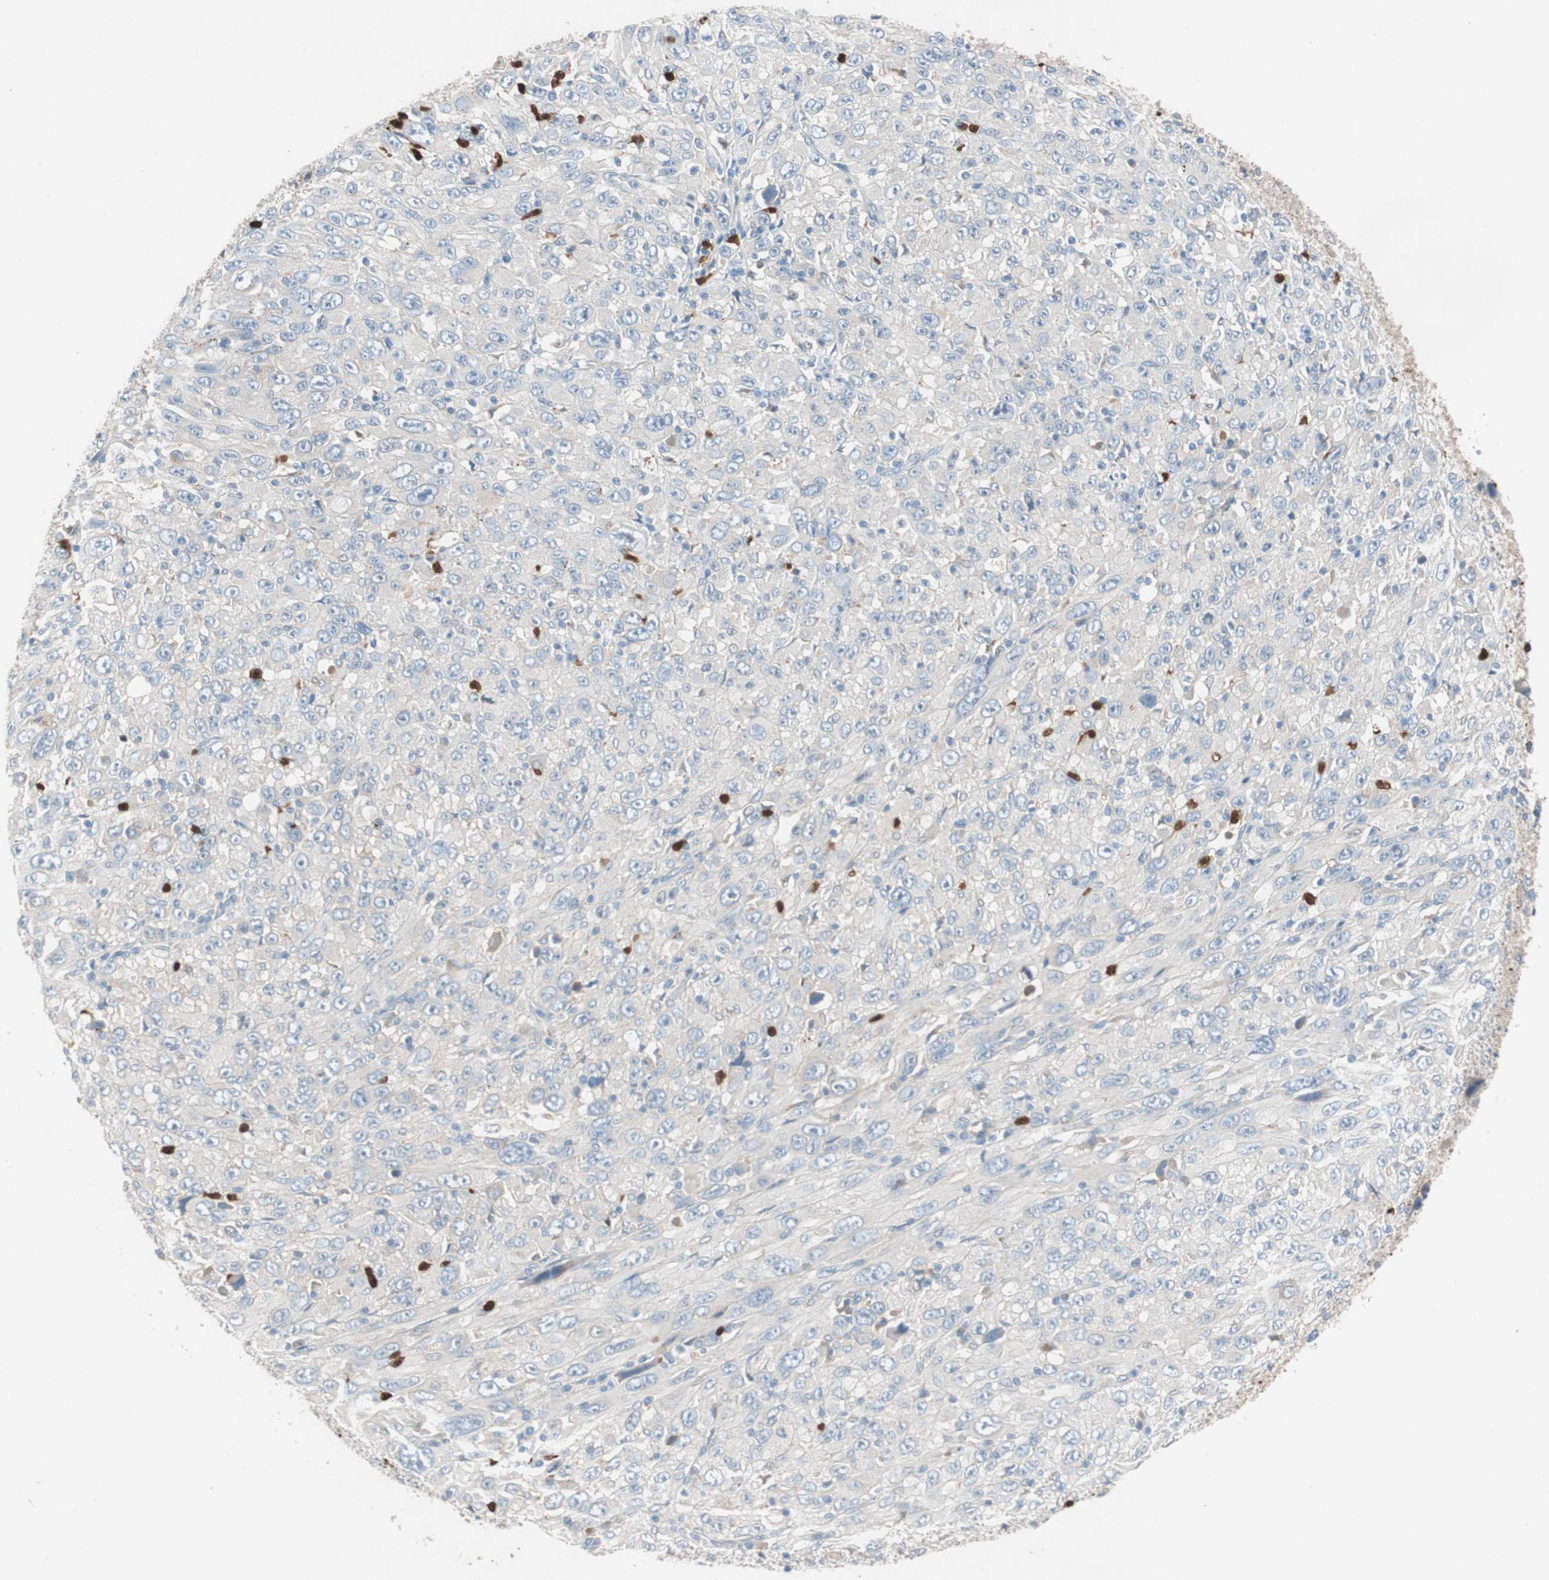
{"staining": {"intensity": "weak", "quantity": ">75%", "location": "cytoplasmic/membranous"}, "tissue": "melanoma", "cell_type": "Tumor cells", "image_type": "cancer", "snomed": [{"axis": "morphology", "description": "Malignant melanoma, Metastatic site"}, {"axis": "topography", "description": "Skin"}], "caption": "Immunohistochemistry staining of melanoma, which demonstrates low levels of weak cytoplasmic/membranous staining in approximately >75% of tumor cells indicating weak cytoplasmic/membranous protein expression. The staining was performed using DAB (3,3'-diaminobenzidine) (brown) for protein detection and nuclei were counterstained in hematoxylin (blue).", "gene": "CLEC4D", "patient": {"sex": "female", "age": 56}}